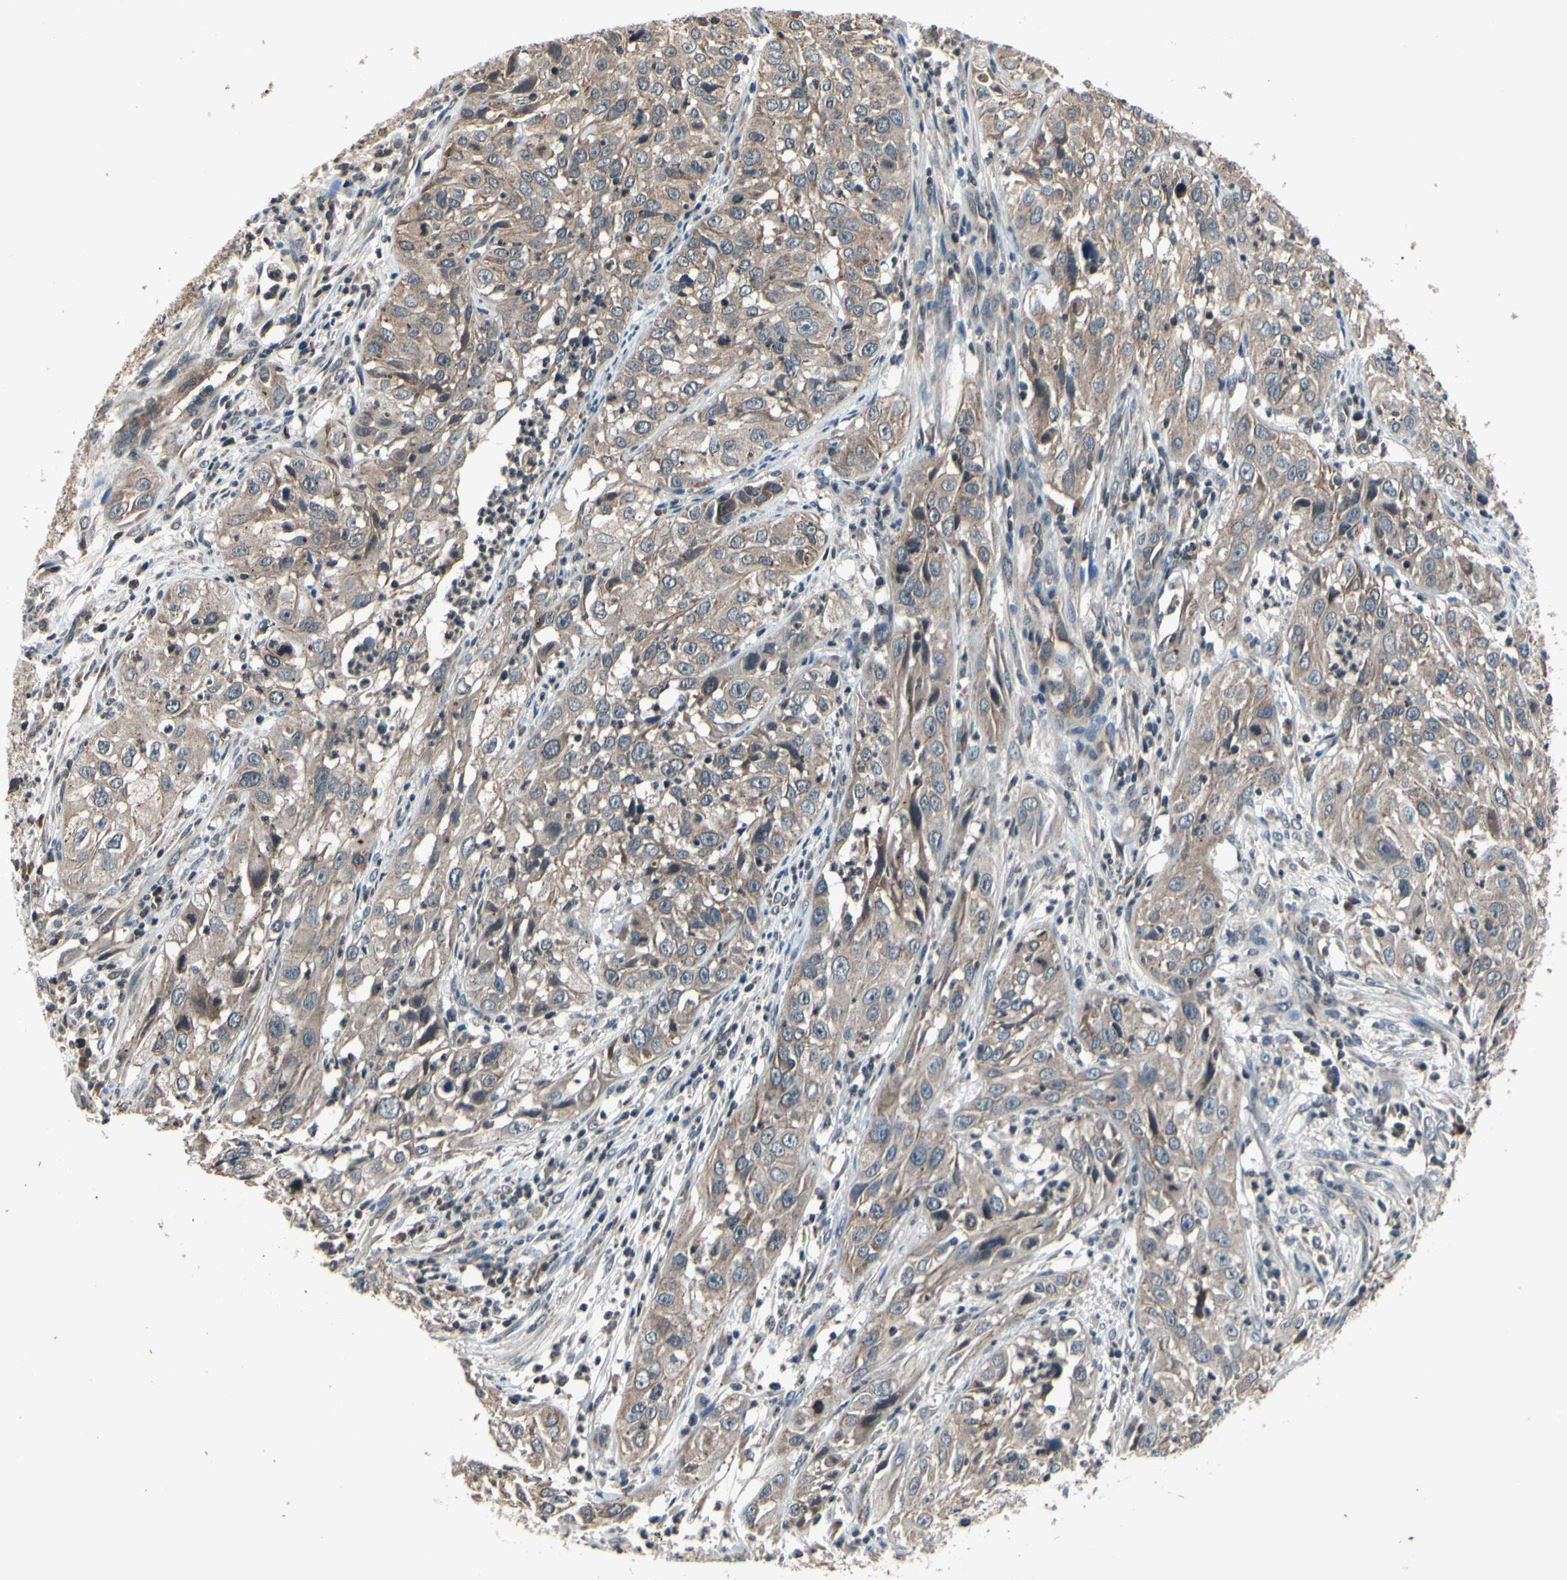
{"staining": {"intensity": "weak", "quantity": ">75%", "location": "cytoplasmic/membranous"}, "tissue": "cervical cancer", "cell_type": "Tumor cells", "image_type": "cancer", "snomed": [{"axis": "morphology", "description": "Squamous cell carcinoma, NOS"}, {"axis": "topography", "description": "Cervix"}], "caption": "High-power microscopy captured an IHC histopathology image of cervical squamous cell carcinoma, revealing weak cytoplasmic/membranous staining in about >75% of tumor cells.", "gene": "MBTPS2", "patient": {"sex": "female", "age": 32}}